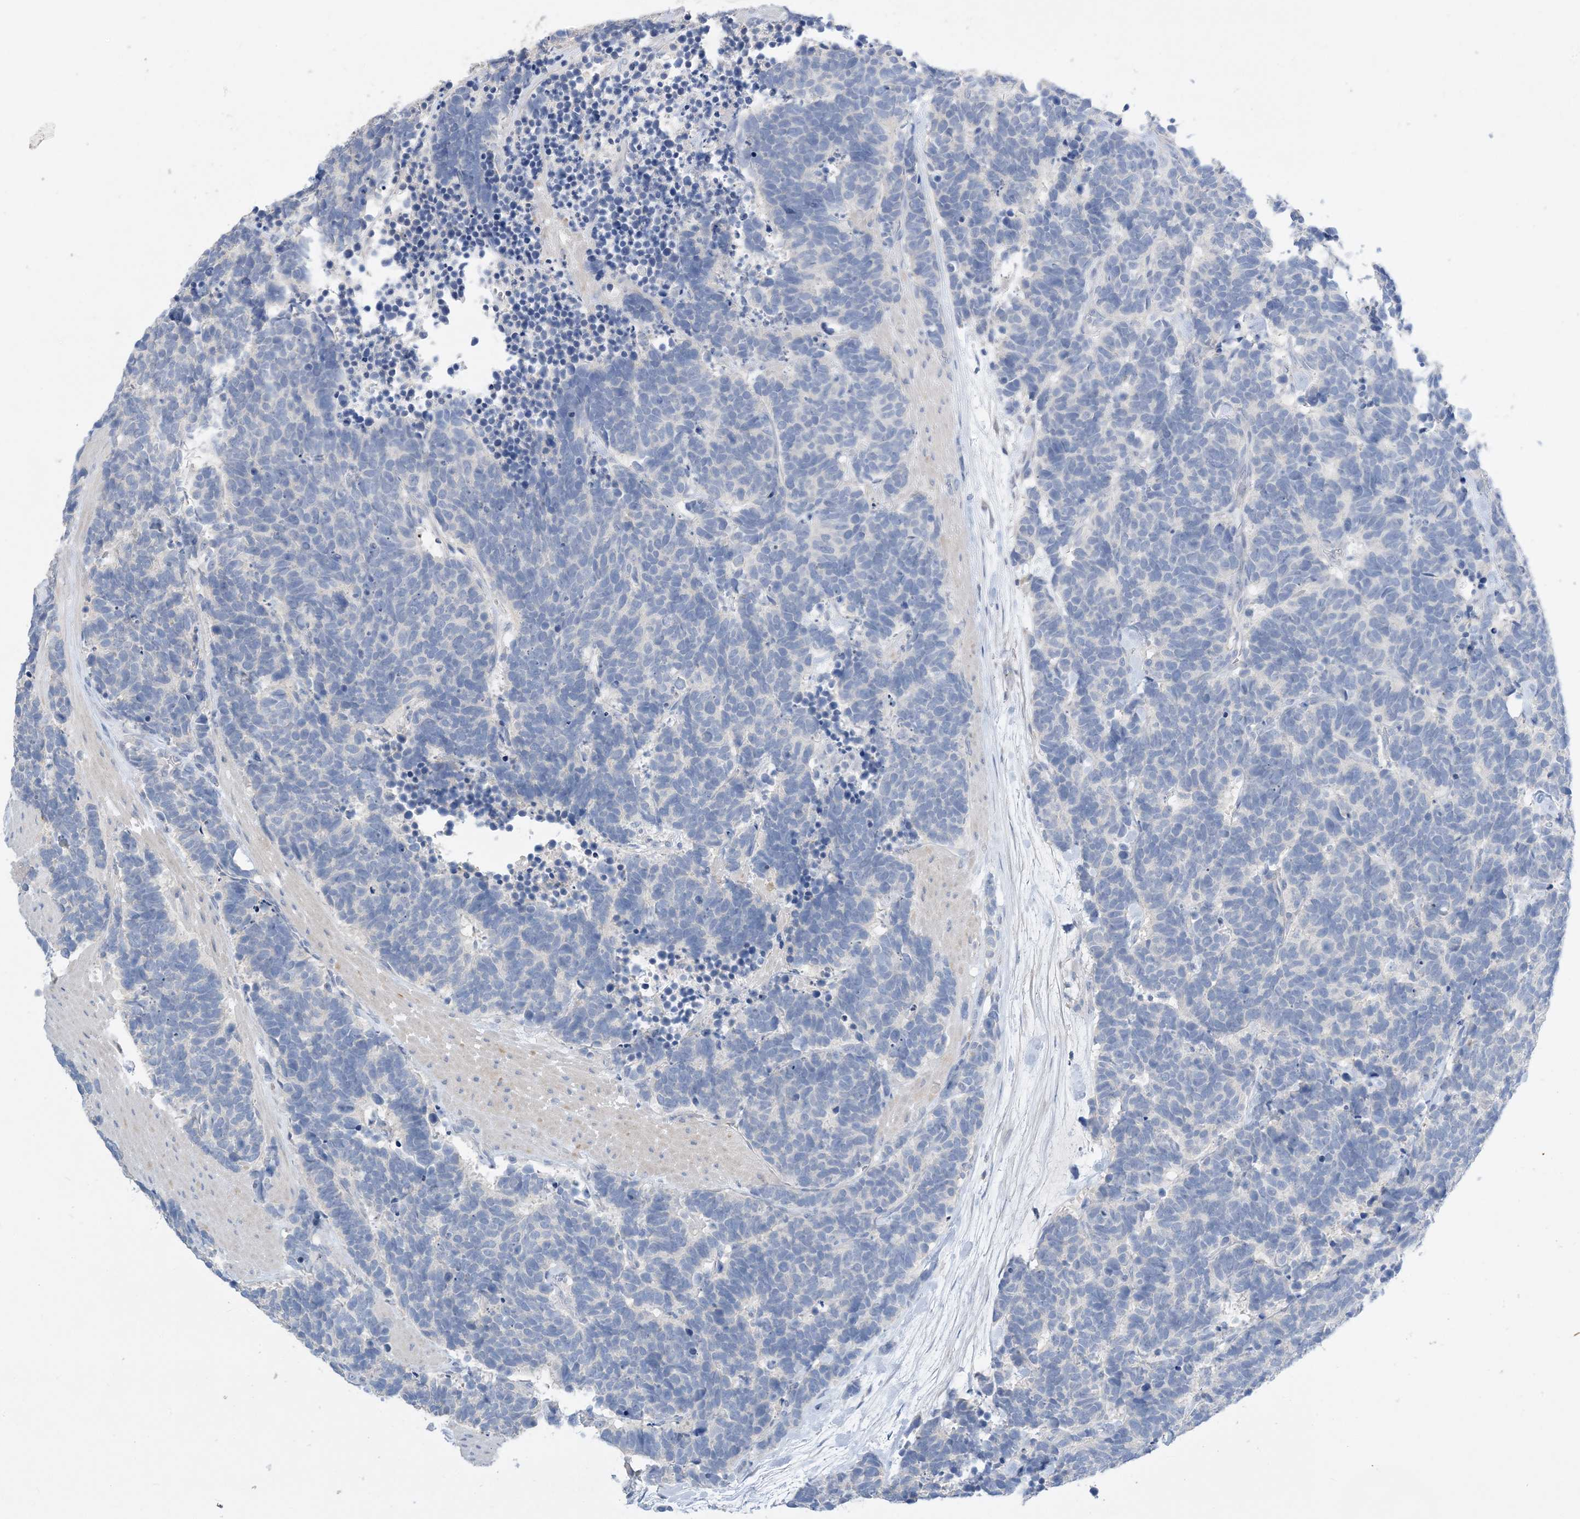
{"staining": {"intensity": "negative", "quantity": "none", "location": "none"}, "tissue": "carcinoid", "cell_type": "Tumor cells", "image_type": "cancer", "snomed": [{"axis": "morphology", "description": "Carcinoma, NOS"}, {"axis": "morphology", "description": "Carcinoid, malignant, NOS"}, {"axis": "topography", "description": "Urinary bladder"}], "caption": "IHC micrograph of human carcinoid stained for a protein (brown), which displays no positivity in tumor cells.", "gene": "KPRP", "patient": {"sex": "male", "age": 57}}